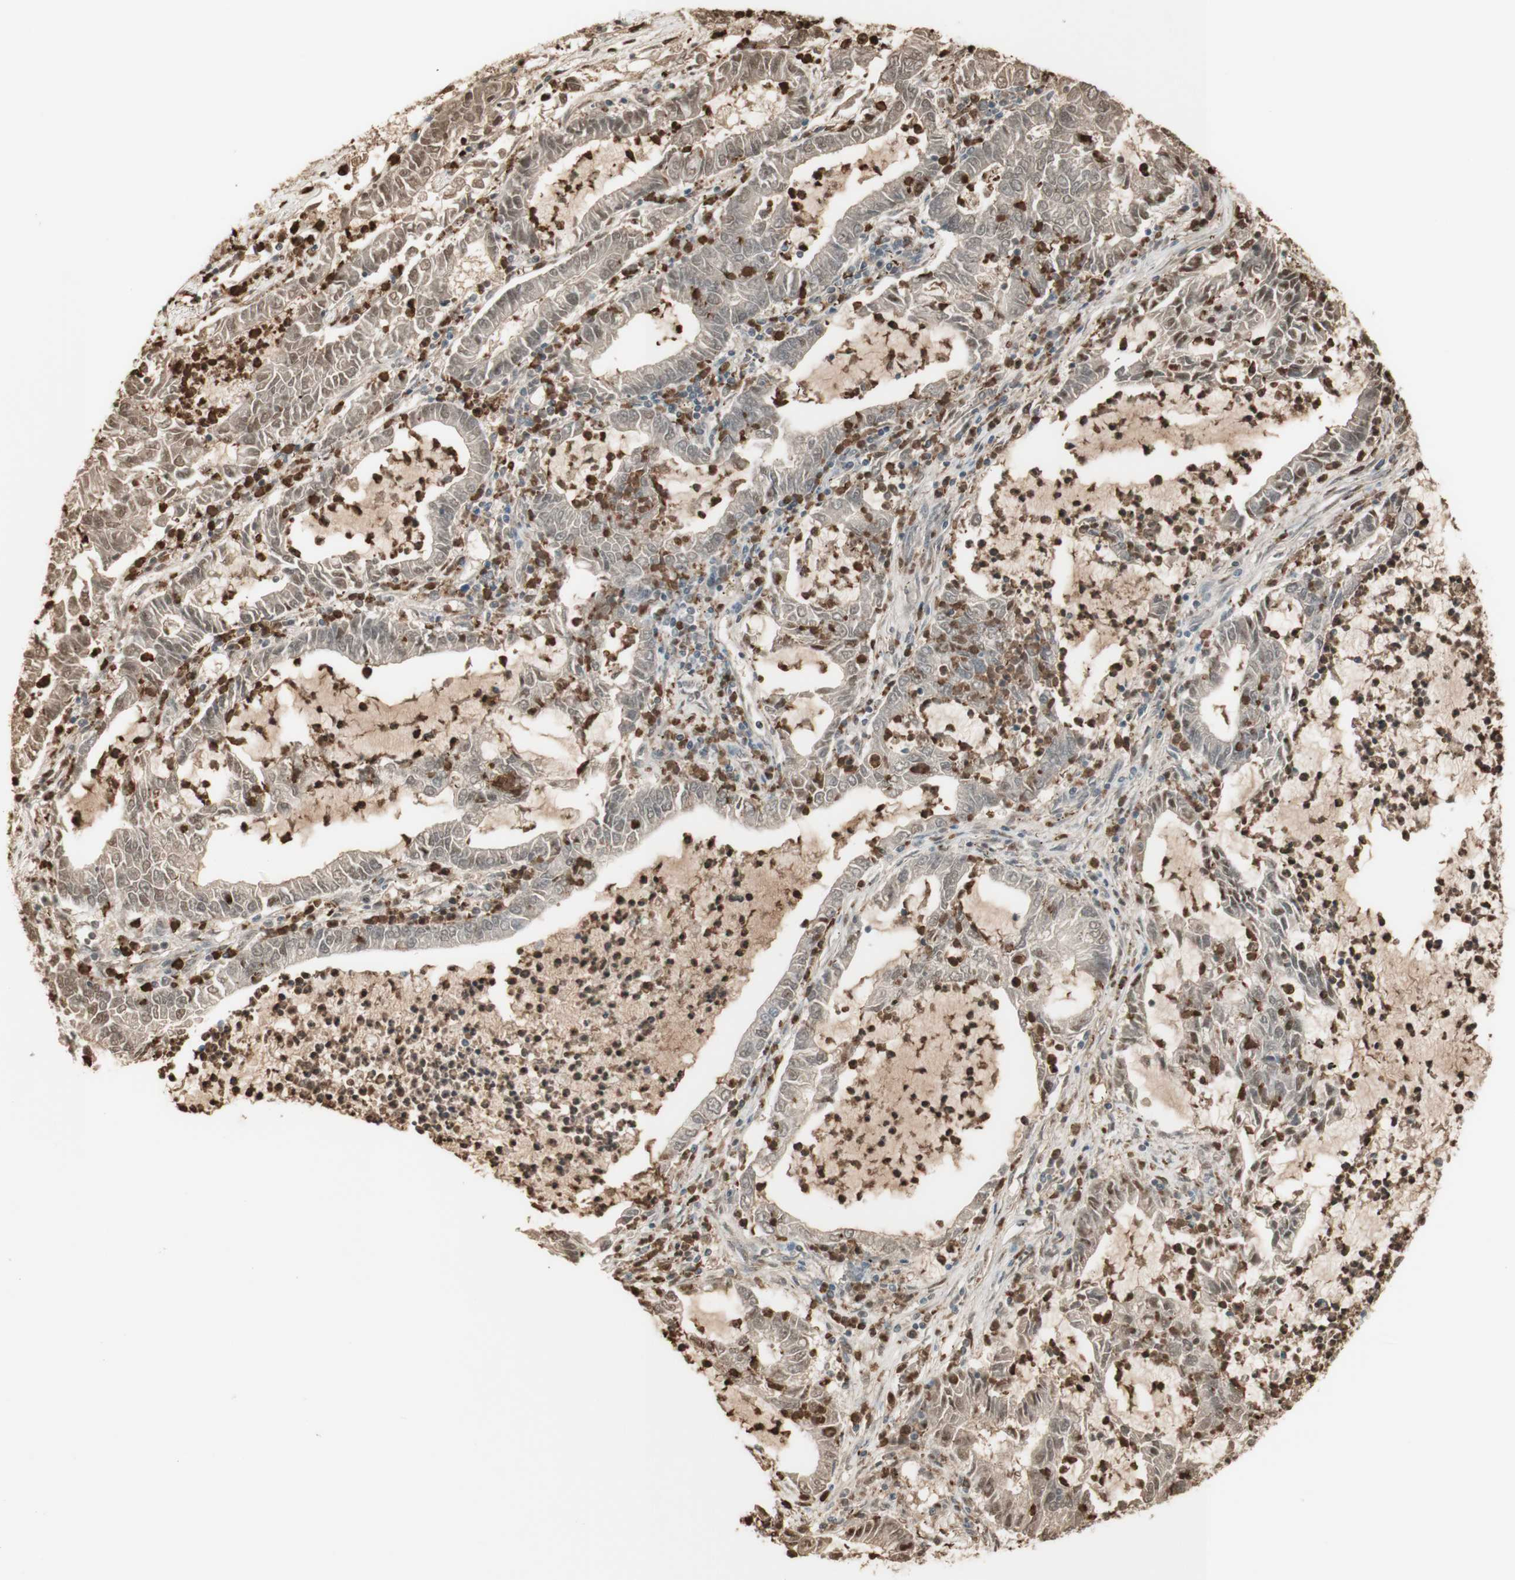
{"staining": {"intensity": "weak", "quantity": ">75%", "location": "cytoplasmic/membranous,nuclear"}, "tissue": "lung cancer", "cell_type": "Tumor cells", "image_type": "cancer", "snomed": [{"axis": "morphology", "description": "Adenocarcinoma, NOS"}, {"axis": "topography", "description": "Lung"}], "caption": "IHC micrograph of neoplastic tissue: human lung cancer (adenocarcinoma) stained using immunohistochemistry (IHC) demonstrates low levels of weak protein expression localized specifically in the cytoplasmic/membranous and nuclear of tumor cells, appearing as a cytoplasmic/membranous and nuclear brown color.", "gene": "NID1", "patient": {"sex": "female", "age": 51}}